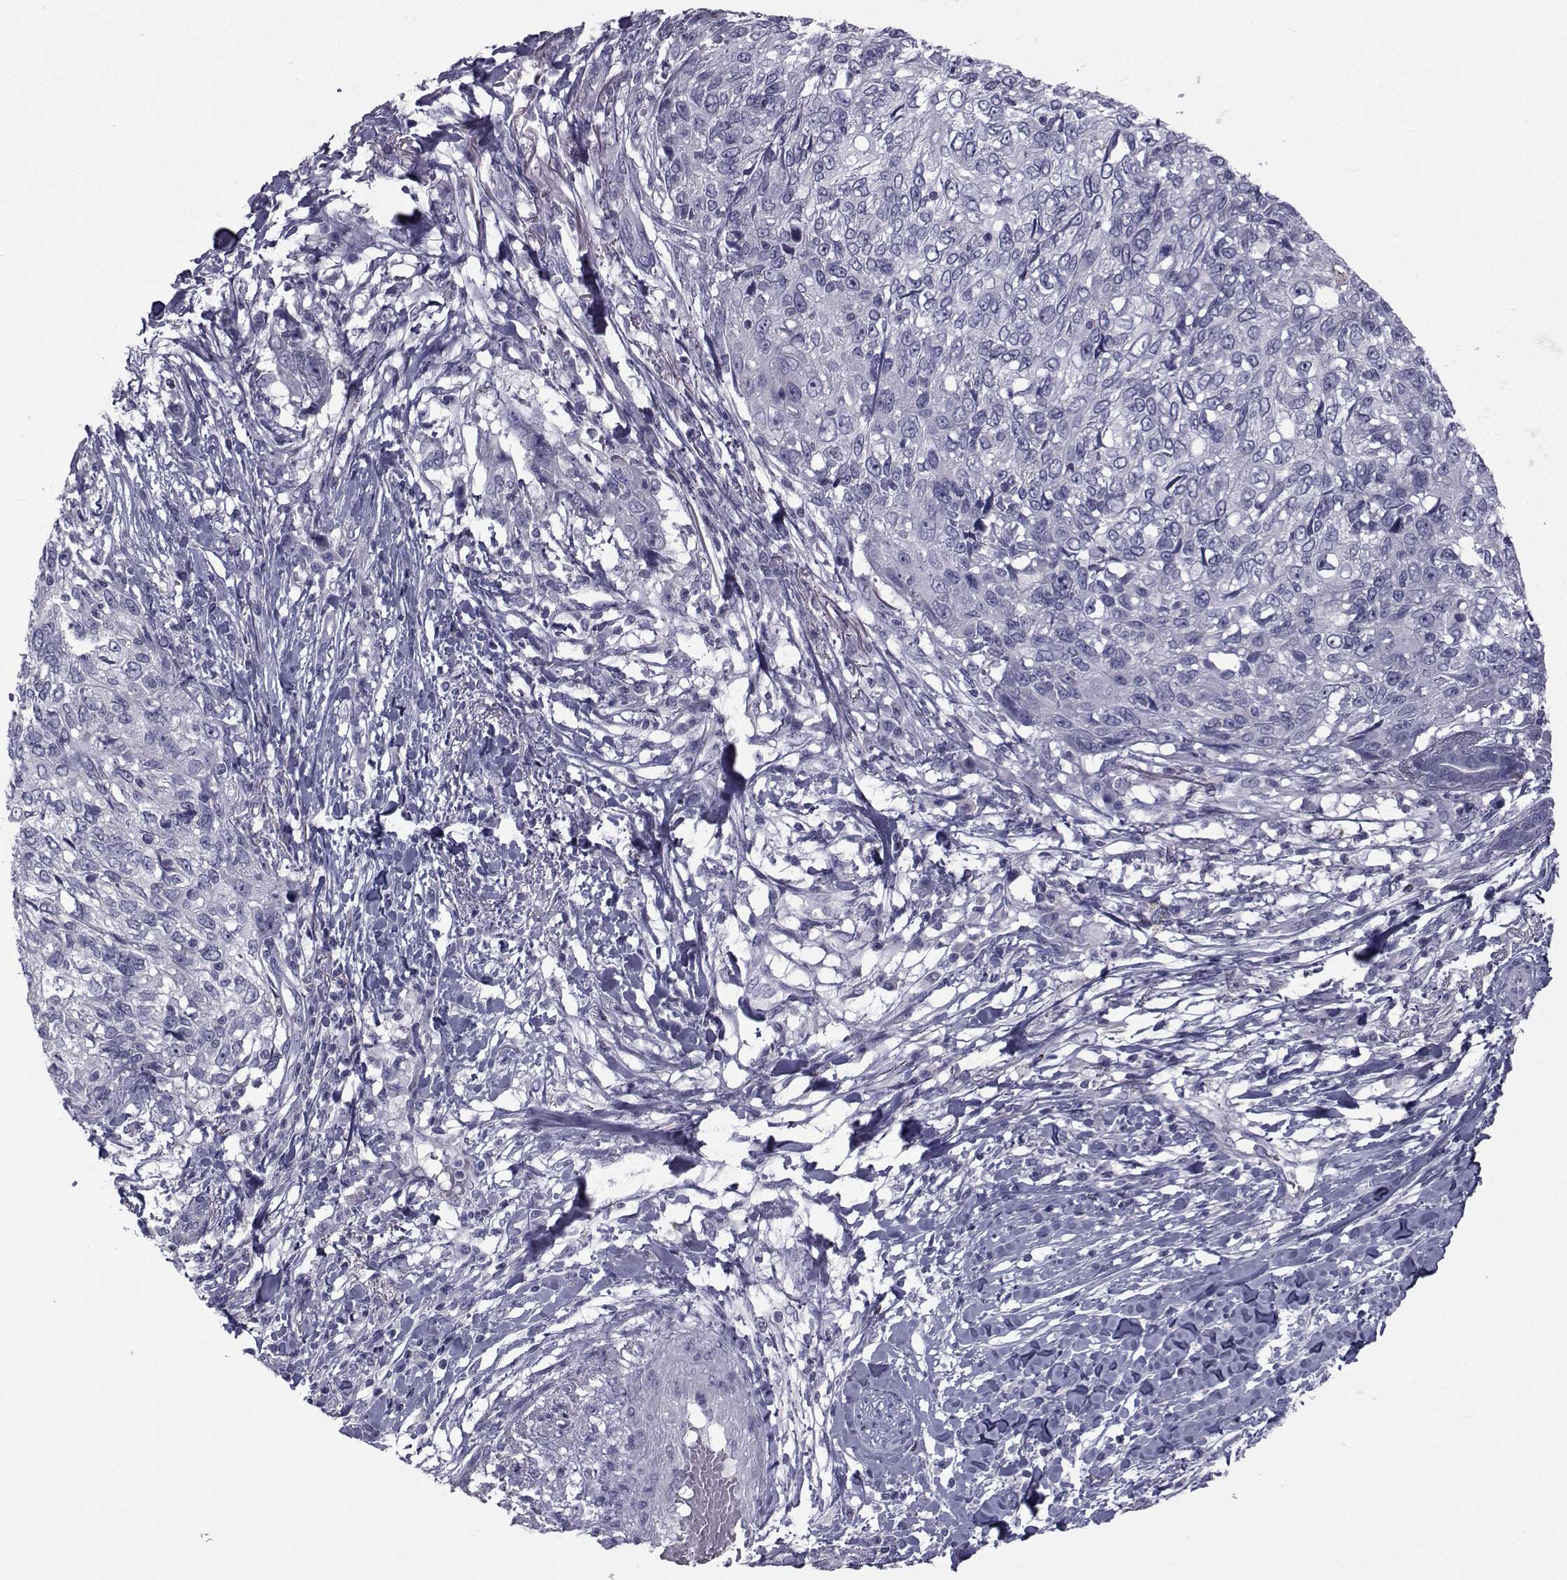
{"staining": {"intensity": "negative", "quantity": "none", "location": "none"}, "tissue": "skin cancer", "cell_type": "Tumor cells", "image_type": "cancer", "snomed": [{"axis": "morphology", "description": "Squamous cell carcinoma, NOS"}, {"axis": "topography", "description": "Skin"}], "caption": "Tumor cells are negative for protein expression in human skin squamous cell carcinoma.", "gene": "FDXR", "patient": {"sex": "male", "age": 92}}